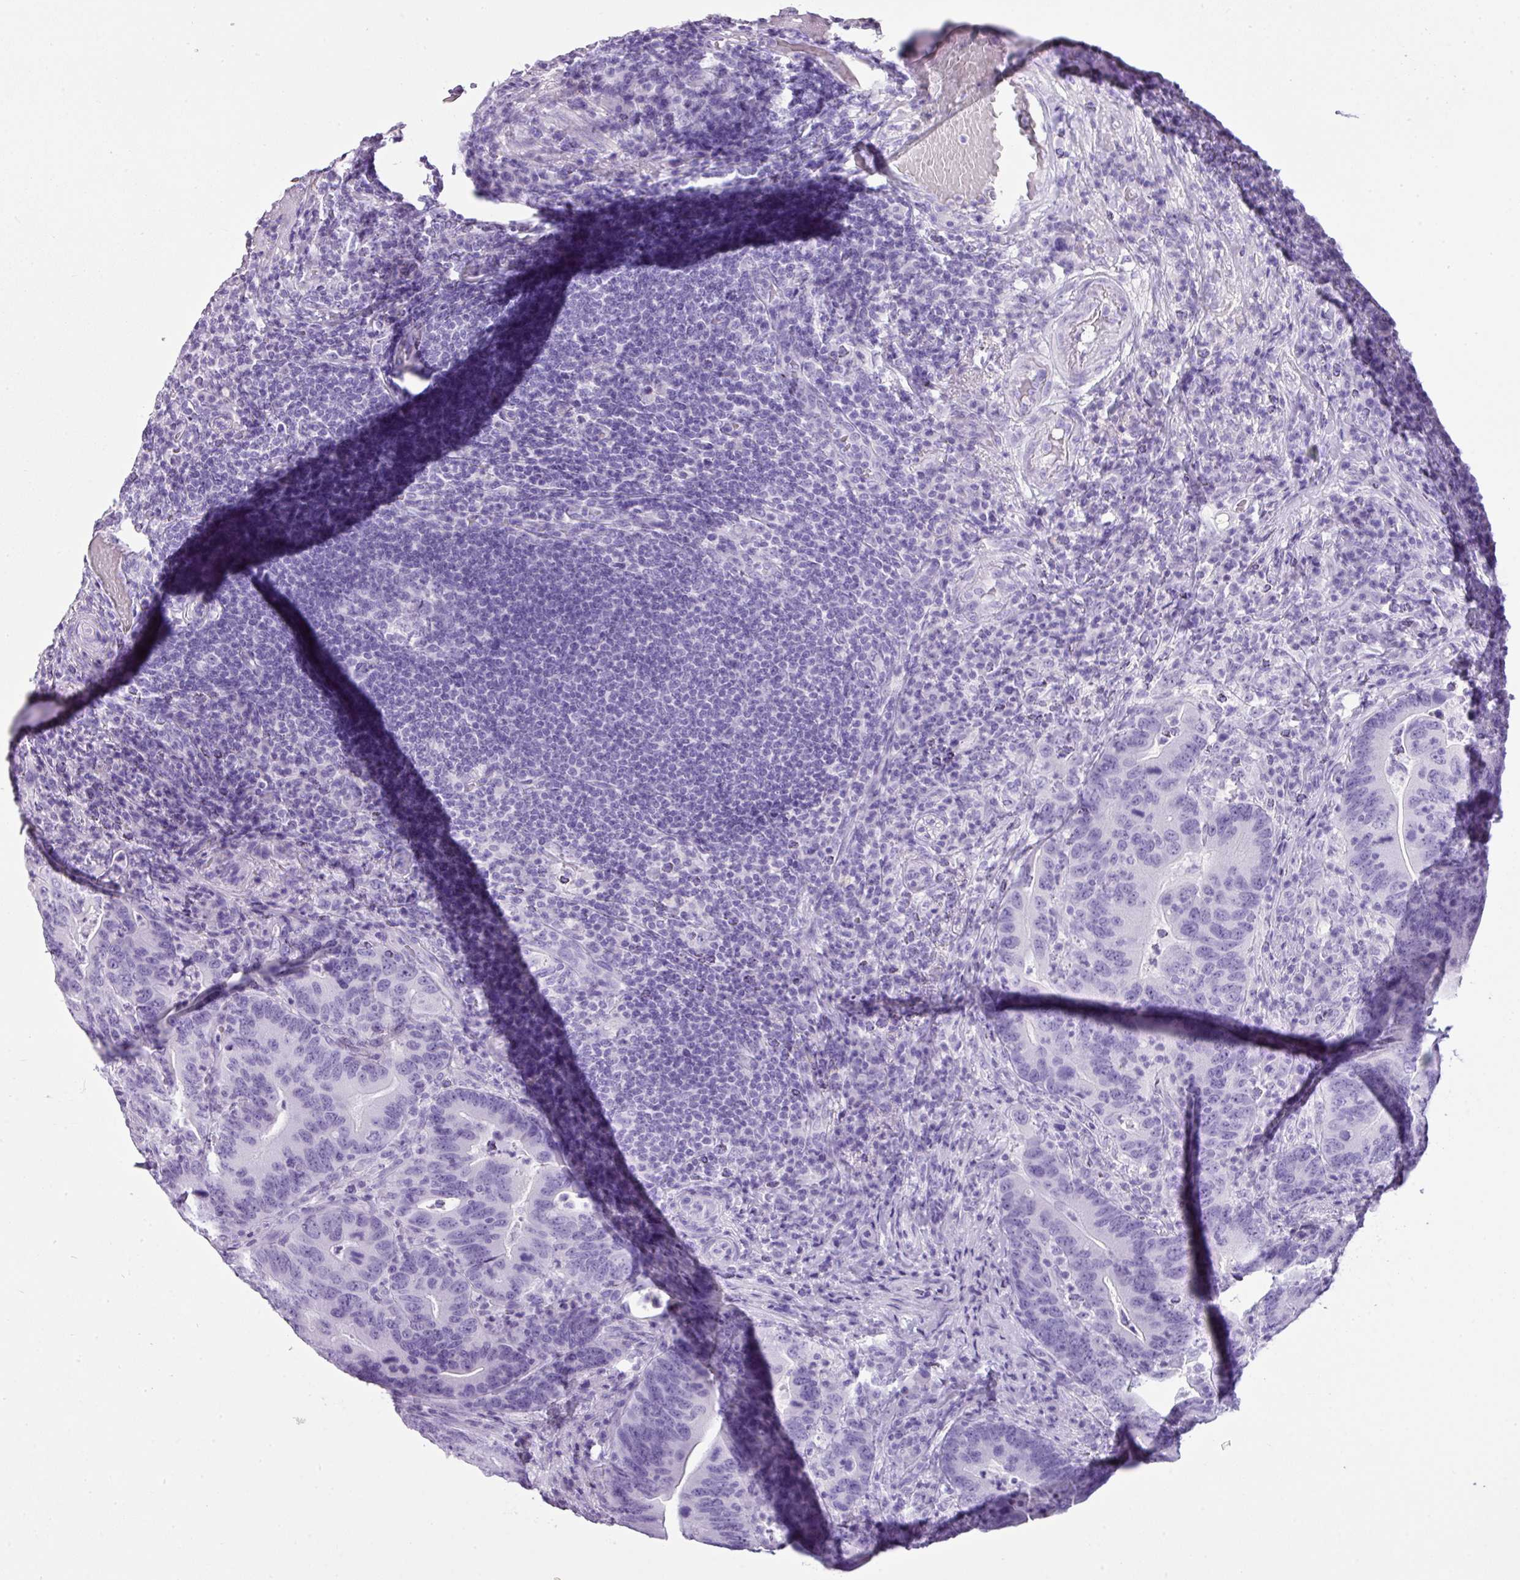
{"staining": {"intensity": "negative", "quantity": "none", "location": "none"}, "tissue": "colorectal cancer", "cell_type": "Tumor cells", "image_type": "cancer", "snomed": [{"axis": "morphology", "description": "Adenocarcinoma, NOS"}, {"axis": "topography", "description": "Colon"}], "caption": "DAB (3,3'-diaminobenzidine) immunohistochemical staining of human adenocarcinoma (colorectal) reveals no significant staining in tumor cells.", "gene": "TNP1", "patient": {"sex": "female", "age": 66}}